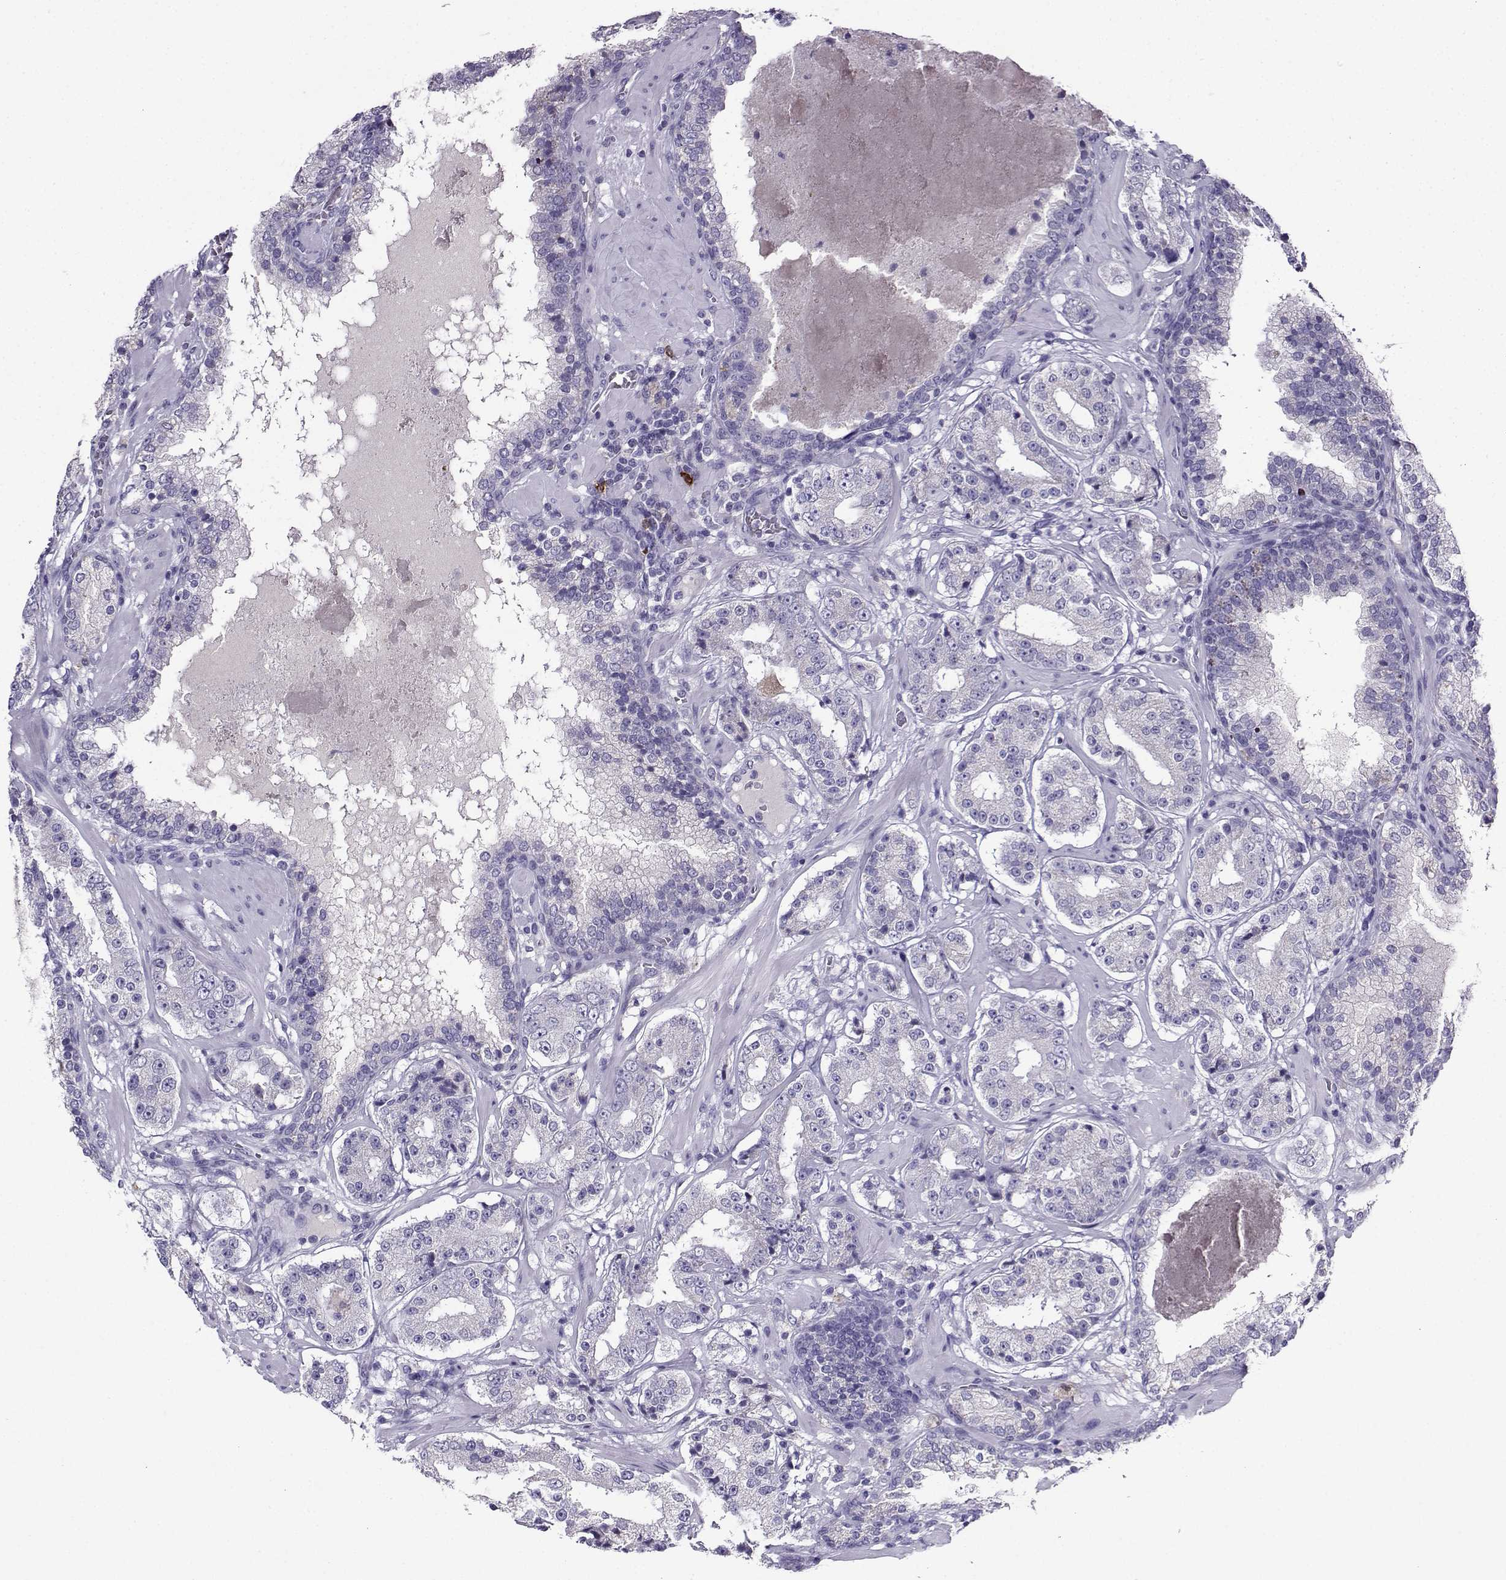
{"staining": {"intensity": "negative", "quantity": "none", "location": "none"}, "tissue": "prostate cancer", "cell_type": "Tumor cells", "image_type": "cancer", "snomed": [{"axis": "morphology", "description": "Adenocarcinoma, Low grade"}, {"axis": "topography", "description": "Prostate"}], "caption": "There is no significant expression in tumor cells of prostate cancer (low-grade adenocarcinoma).", "gene": "LINGO1", "patient": {"sex": "male", "age": 60}}